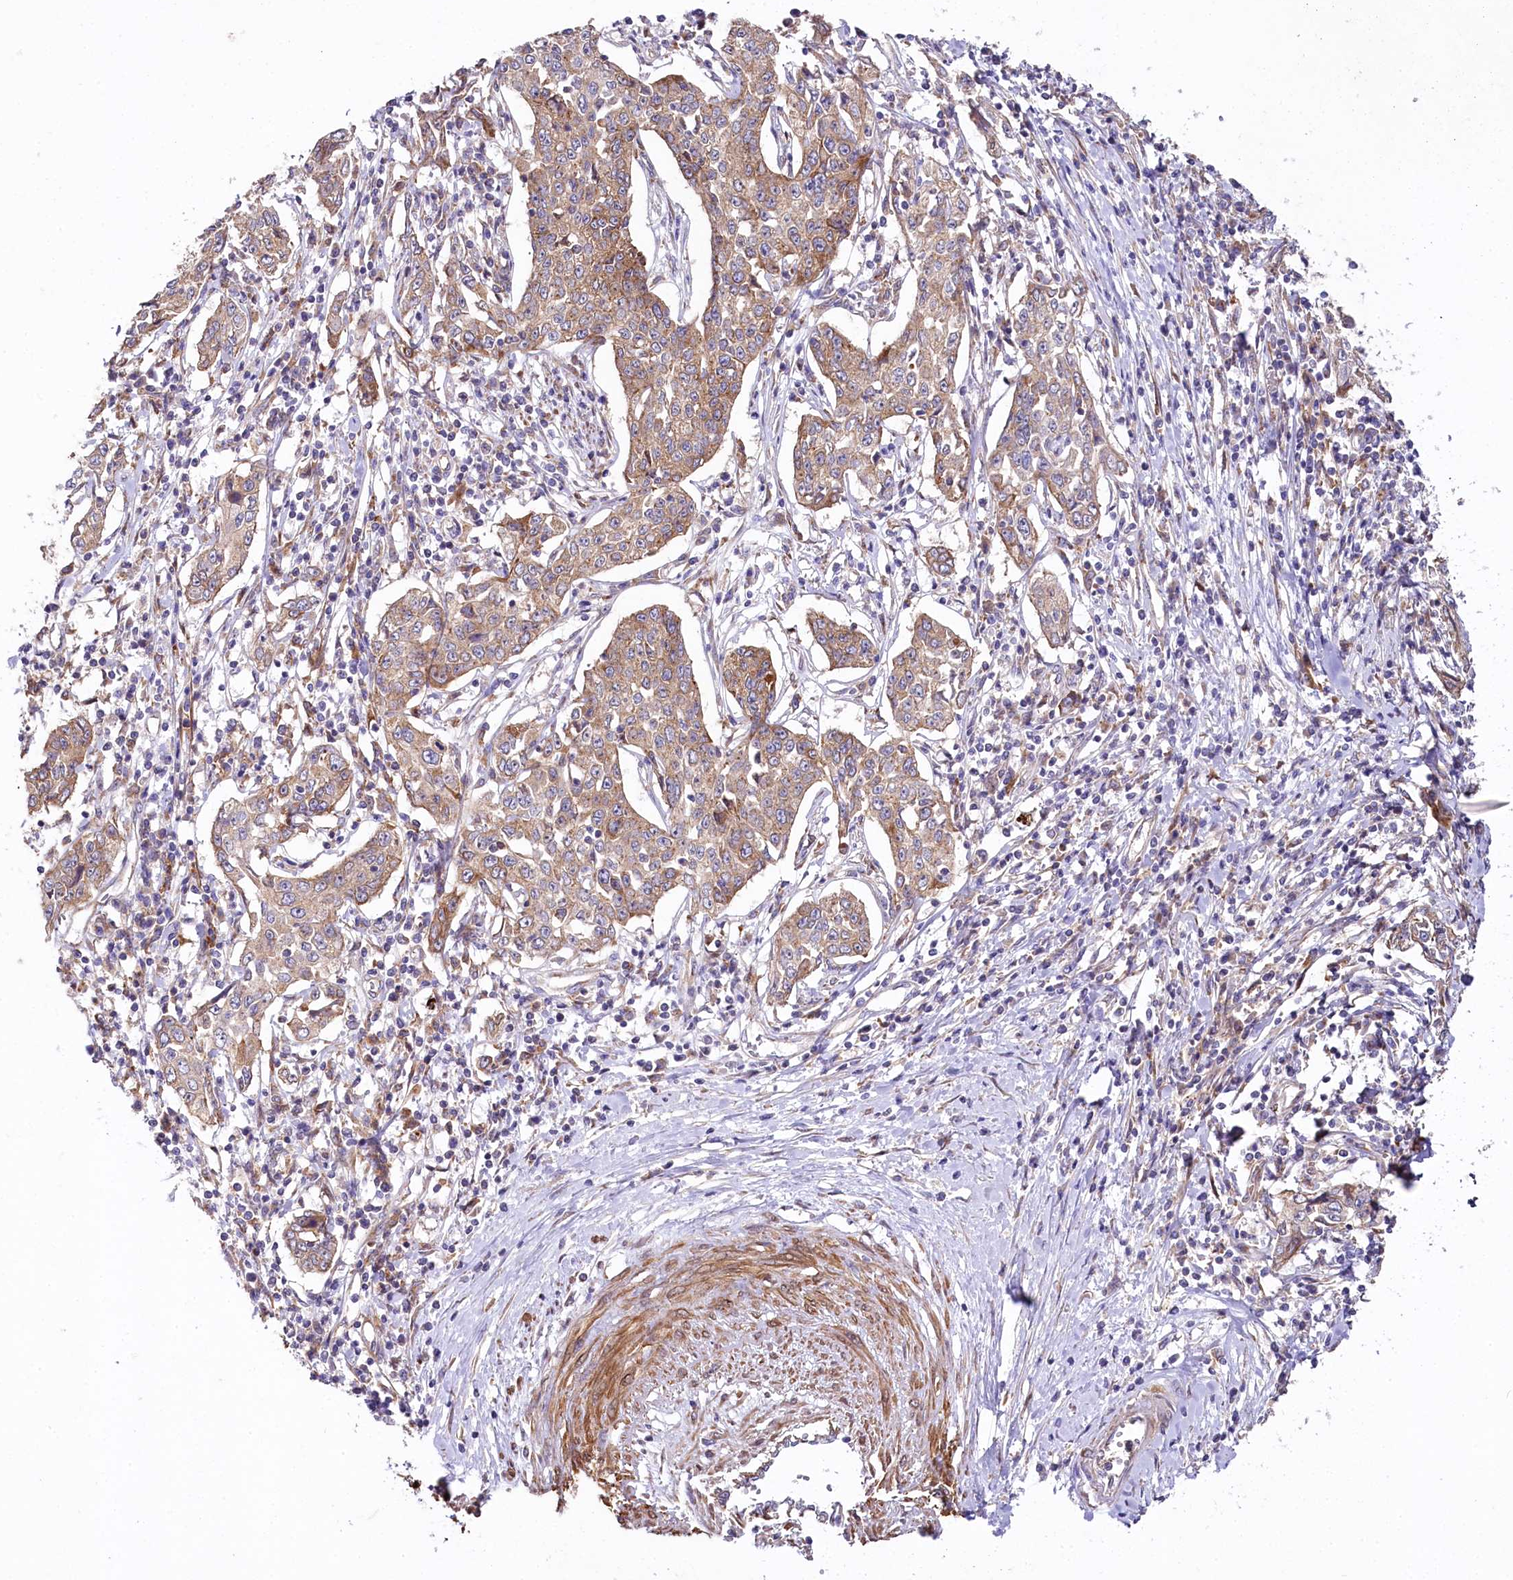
{"staining": {"intensity": "weak", "quantity": ">75%", "location": "cytoplasmic/membranous"}, "tissue": "cervical cancer", "cell_type": "Tumor cells", "image_type": "cancer", "snomed": [{"axis": "morphology", "description": "Squamous cell carcinoma, NOS"}, {"axis": "topography", "description": "Cervix"}], "caption": "Immunohistochemistry (IHC) image of human cervical cancer stained for a protein (brown), which demonstrates low levels of weak cytoplasmic/membranous positivity in approximately >75% of tumor cells.", "gene": "STX6", "patient": {"sex": "female", "age": 35}}